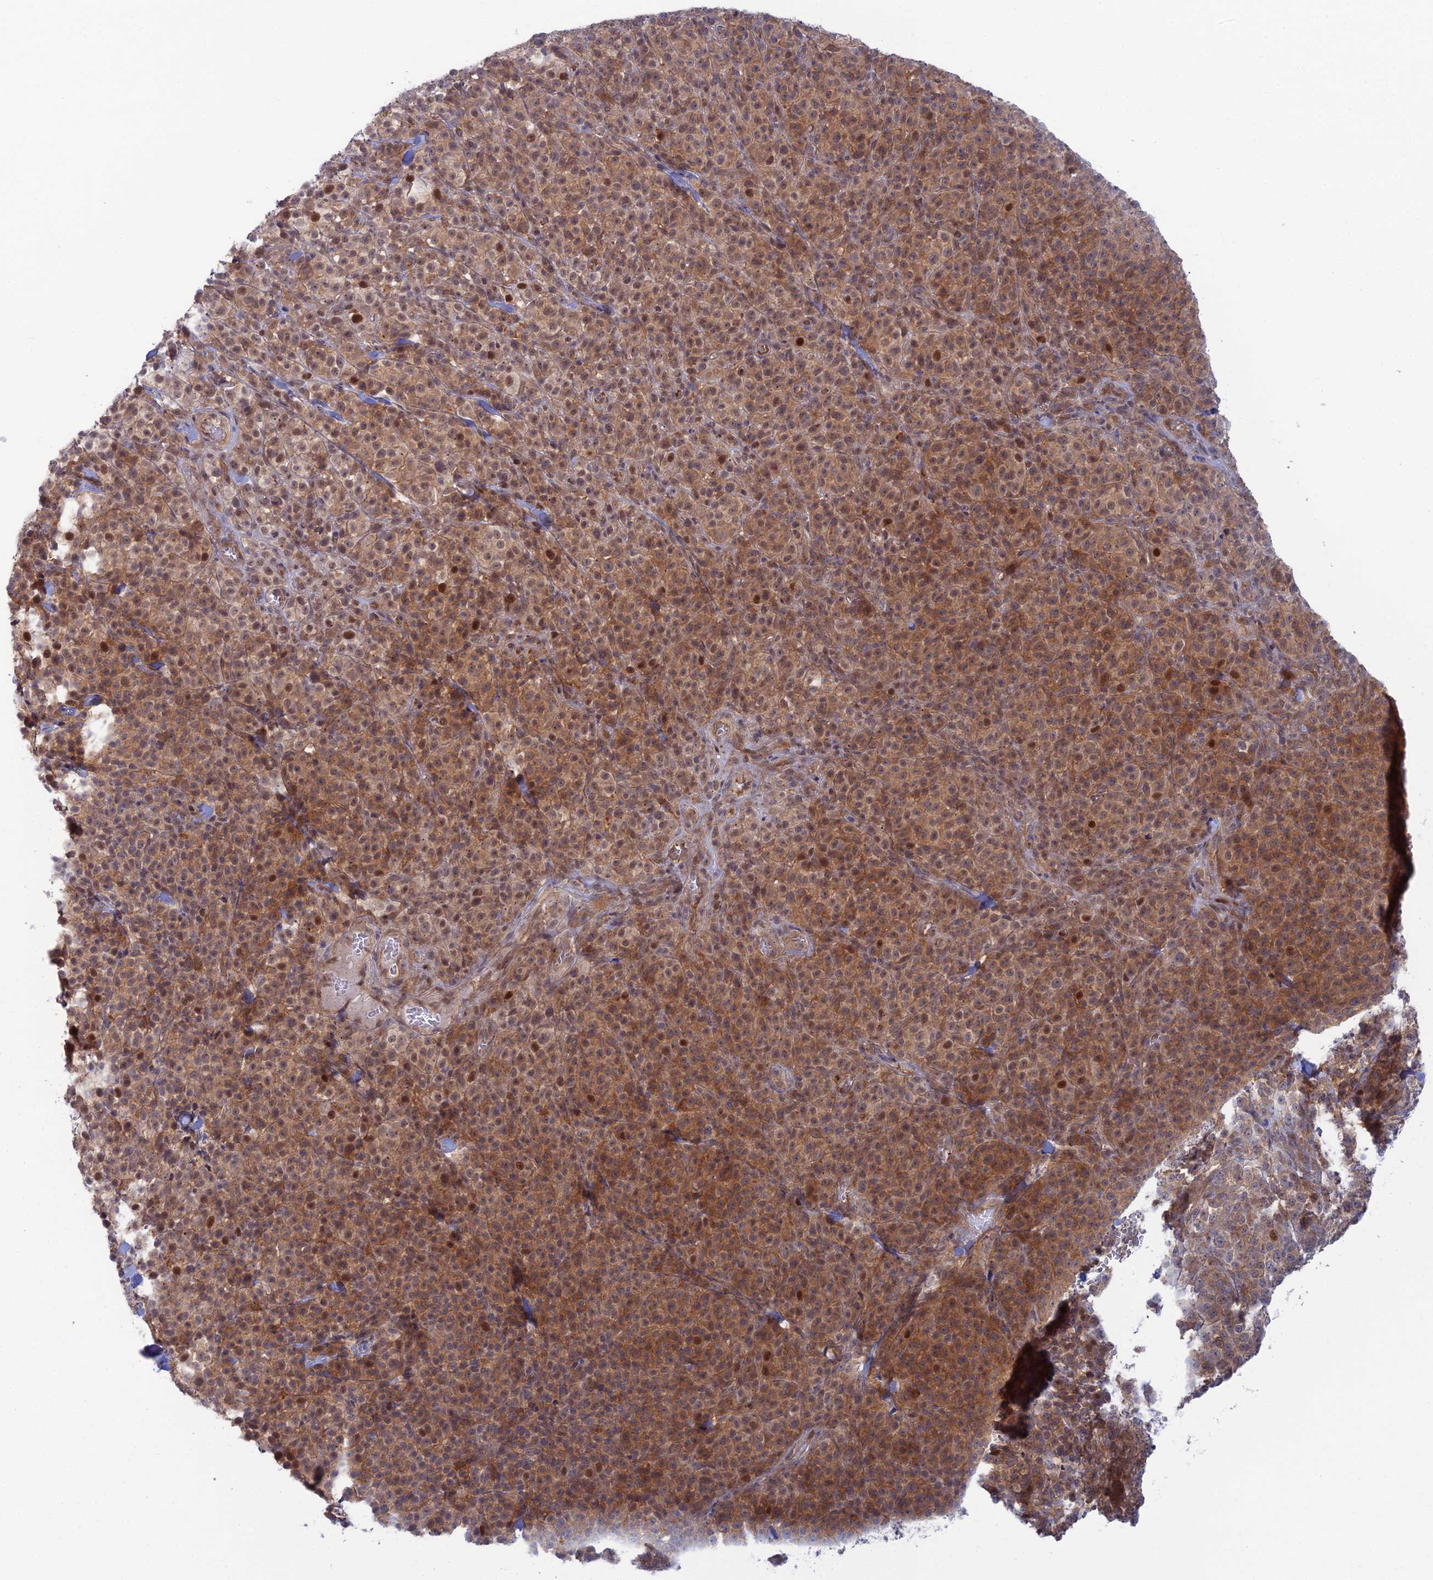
{"staining": {"intensity": "moderate", "quantity": ">75%", "location": "cytoplasmic/membranous,nuclear"}, "tissue": "melanoma", "cell_type": "Tumor cells", "image_type": "cancer", "snomed": [{"axis": "morphology", "description": "Normal tissue, NOS"}, {"axis": "morphology", "description": "Malignant melanoma, NOS"}, {"axis": "topography", "description": "Skin"}], "caption": "High-power microscopy captured an IHC photomicrograph of malignant melanoma, revealing moderate cytoplasmic/membranous and nuclear positivity in approximately >75% of tumor cells.", "gene": "ABHD1", "patient": {"sex": "female", "age": 34}}